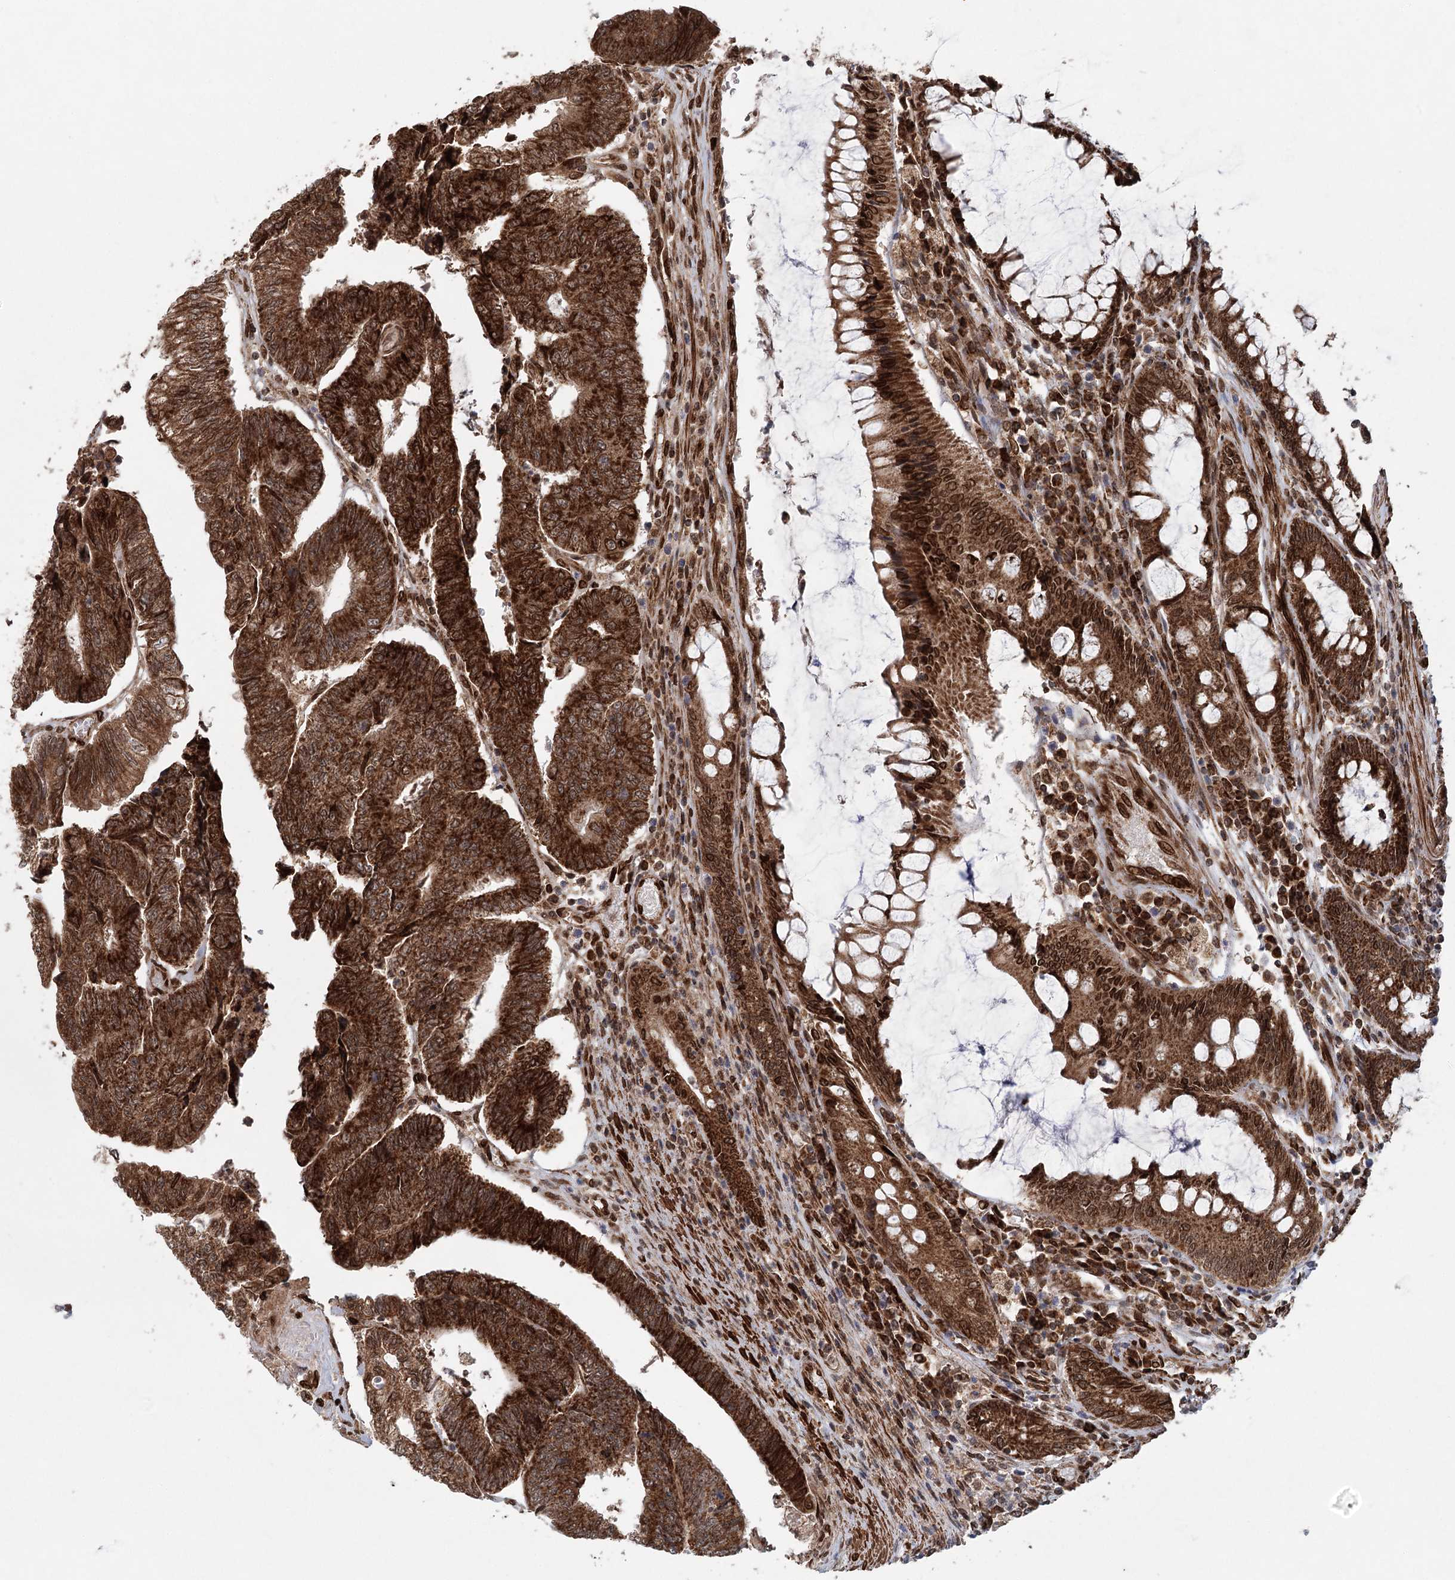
{"staining": {"intensity": "strong", "quantity": ">75%", "location": "cytoplasmic/membranous"}, "tissue": "colorectal cancer", "cell_type": "Tumor cells", "image_type": "cancer", "snomed": [{"axis": "morphology", "description": "Adenocarcinoma, NOS"}, {"axis": "topography", "description": "Colon"}], "caption": "Protein expression analysis of human colorectal cancer reveals strong cytoplasmic/membranous staining in about >75% of tumor cells. (IHC, brightfield microscopy, high magnification).", "gene": "BCKDHA", "patient": {"sex": "female", "age": 67}}